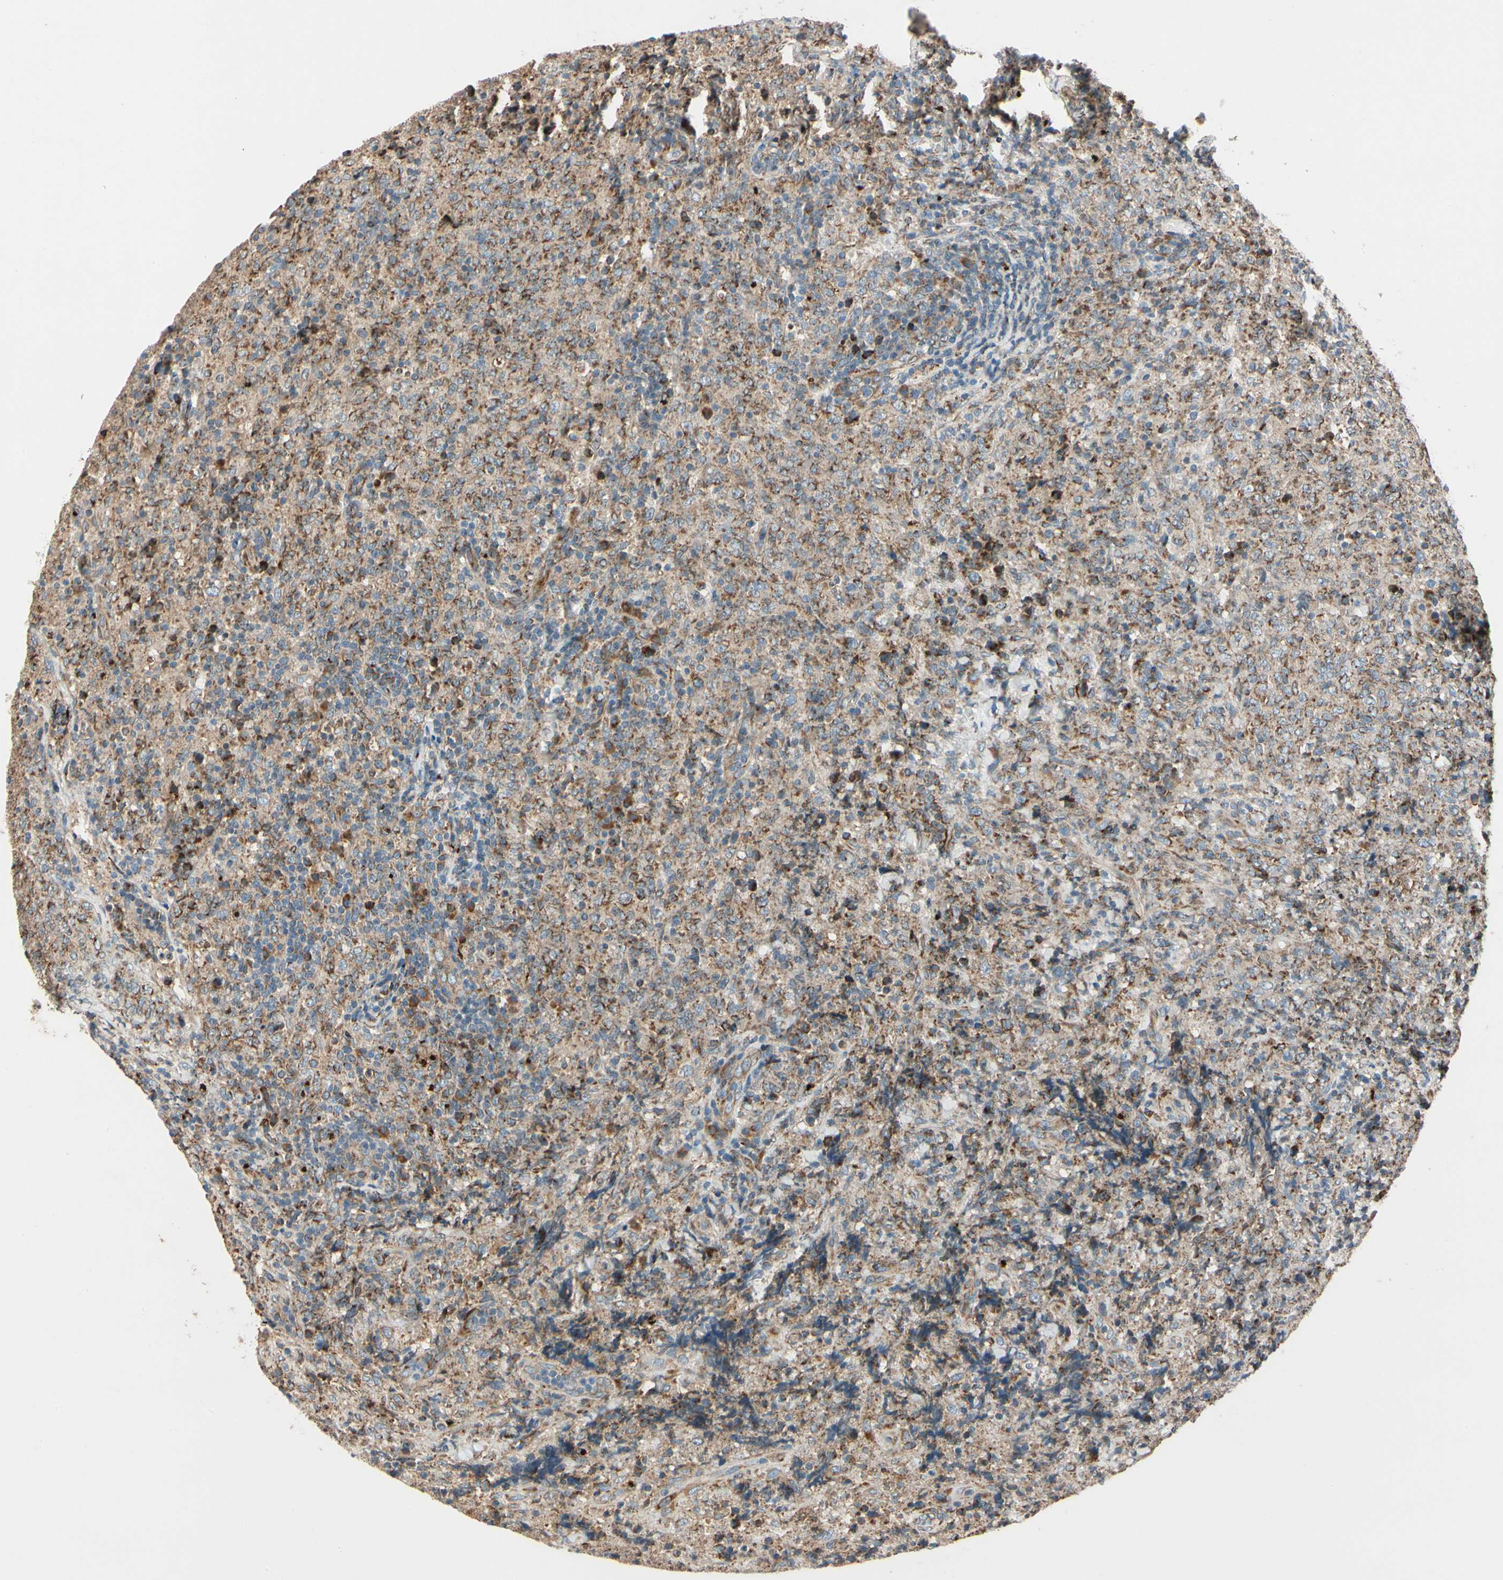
{"staining": {"intensity": "moderate", "quantity": ">75%", "location": "cytoplasmic/membranous"}, "tissue": "lymphoma", "cell_type": "Tumor cells", "image_type": "cancer", "snomed": [{"axis": "morphology", "description": "Malignant lymphoma, non-Hodgkin's type, High grade"}, {"axis": "topography", "description": "Tonsil"}], "caption": "Malignant lymphoma, non-Hodgkin's type (high-grade) stained with DAB immunohistochemistry (IHC) reveals medium levels of moderate cytoplasmic/membranous positivity in about >75% of tumor cells.", "gene": "MRPL9", "patient": {"sex": "female", "age": 36}}